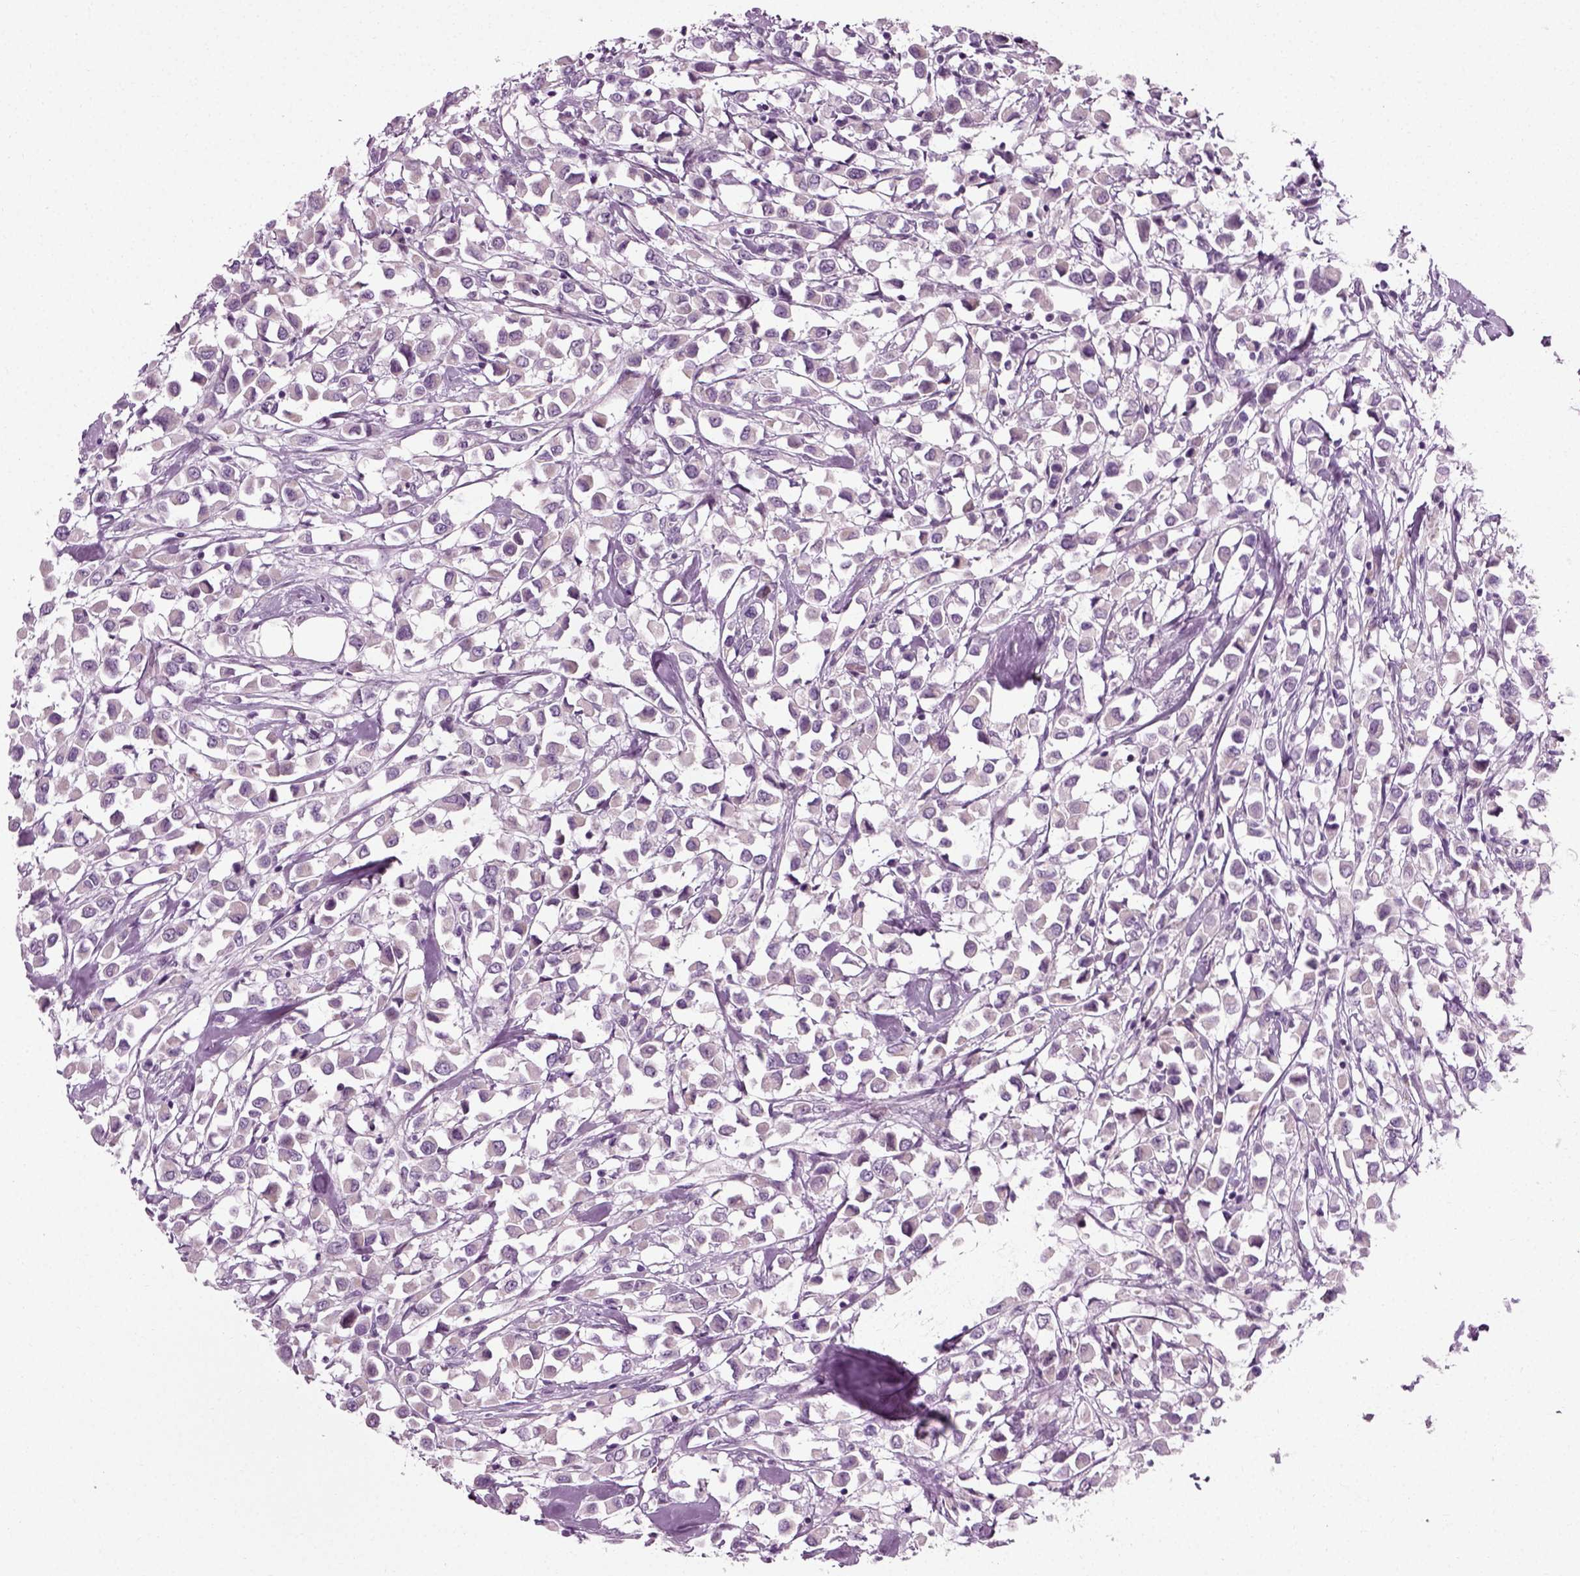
{"staining": {"intensity": "negative", "quantity": "none", "location": "none"}, "tissue": "breast cancer", "cell_type": "Tumor cells", "image_type": "cancer", "snomed": [{"axis": "morphology", "description": "Duct carcinoma"}, {"axis": "topography", "description": "Breast"}], "caption": "Tumor cells are negative for brown protein staining in breast cancer (invasive ductal carcinoma).", "gene": "SCG5", "patient": {"sex": "female", "age": 61}}